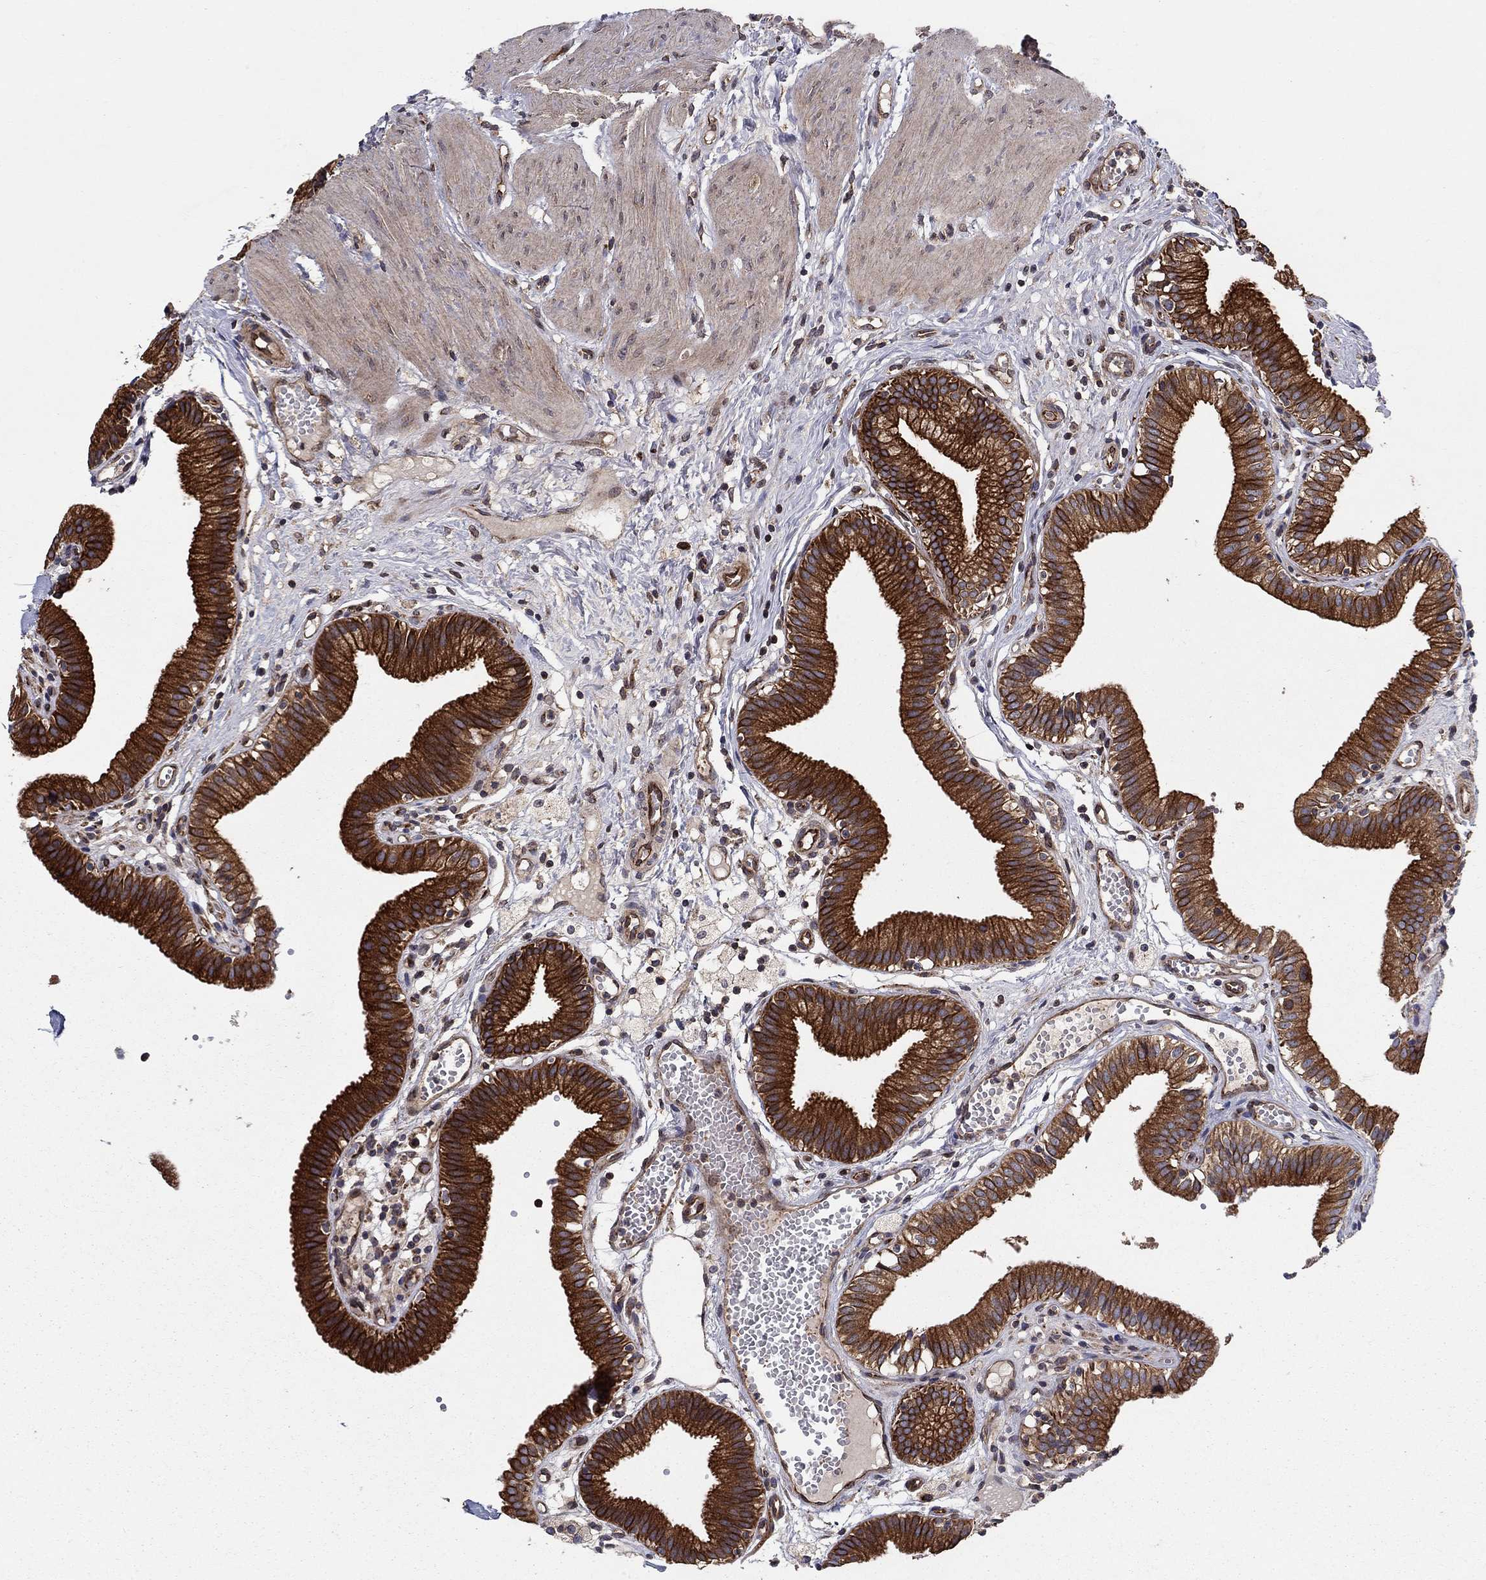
{"staining": {"intensity": "strong", "quantity": ">75%", "location": "cytoplasmic/membranous"}, "tissue": "gallbladder", "cell_type": "Glandular cells", "image_type": "normal", "snomed": [{"axis": "morphology", "description": "Normal tissue, NOS"}, {"axis": "topography", "description": "Gallbladder"}], "caption": "Immunohistochemistry image of benign gallbladder: human gallbladder stained using IHC displays high levels of strong protein expression localized specifically in the cytoplasmic/membranous of glandular cells, appearing as a cytoplasmic/membranous brown color.", "gene": "BMERB1", "patient": {"sex": "female", "age": 24}}